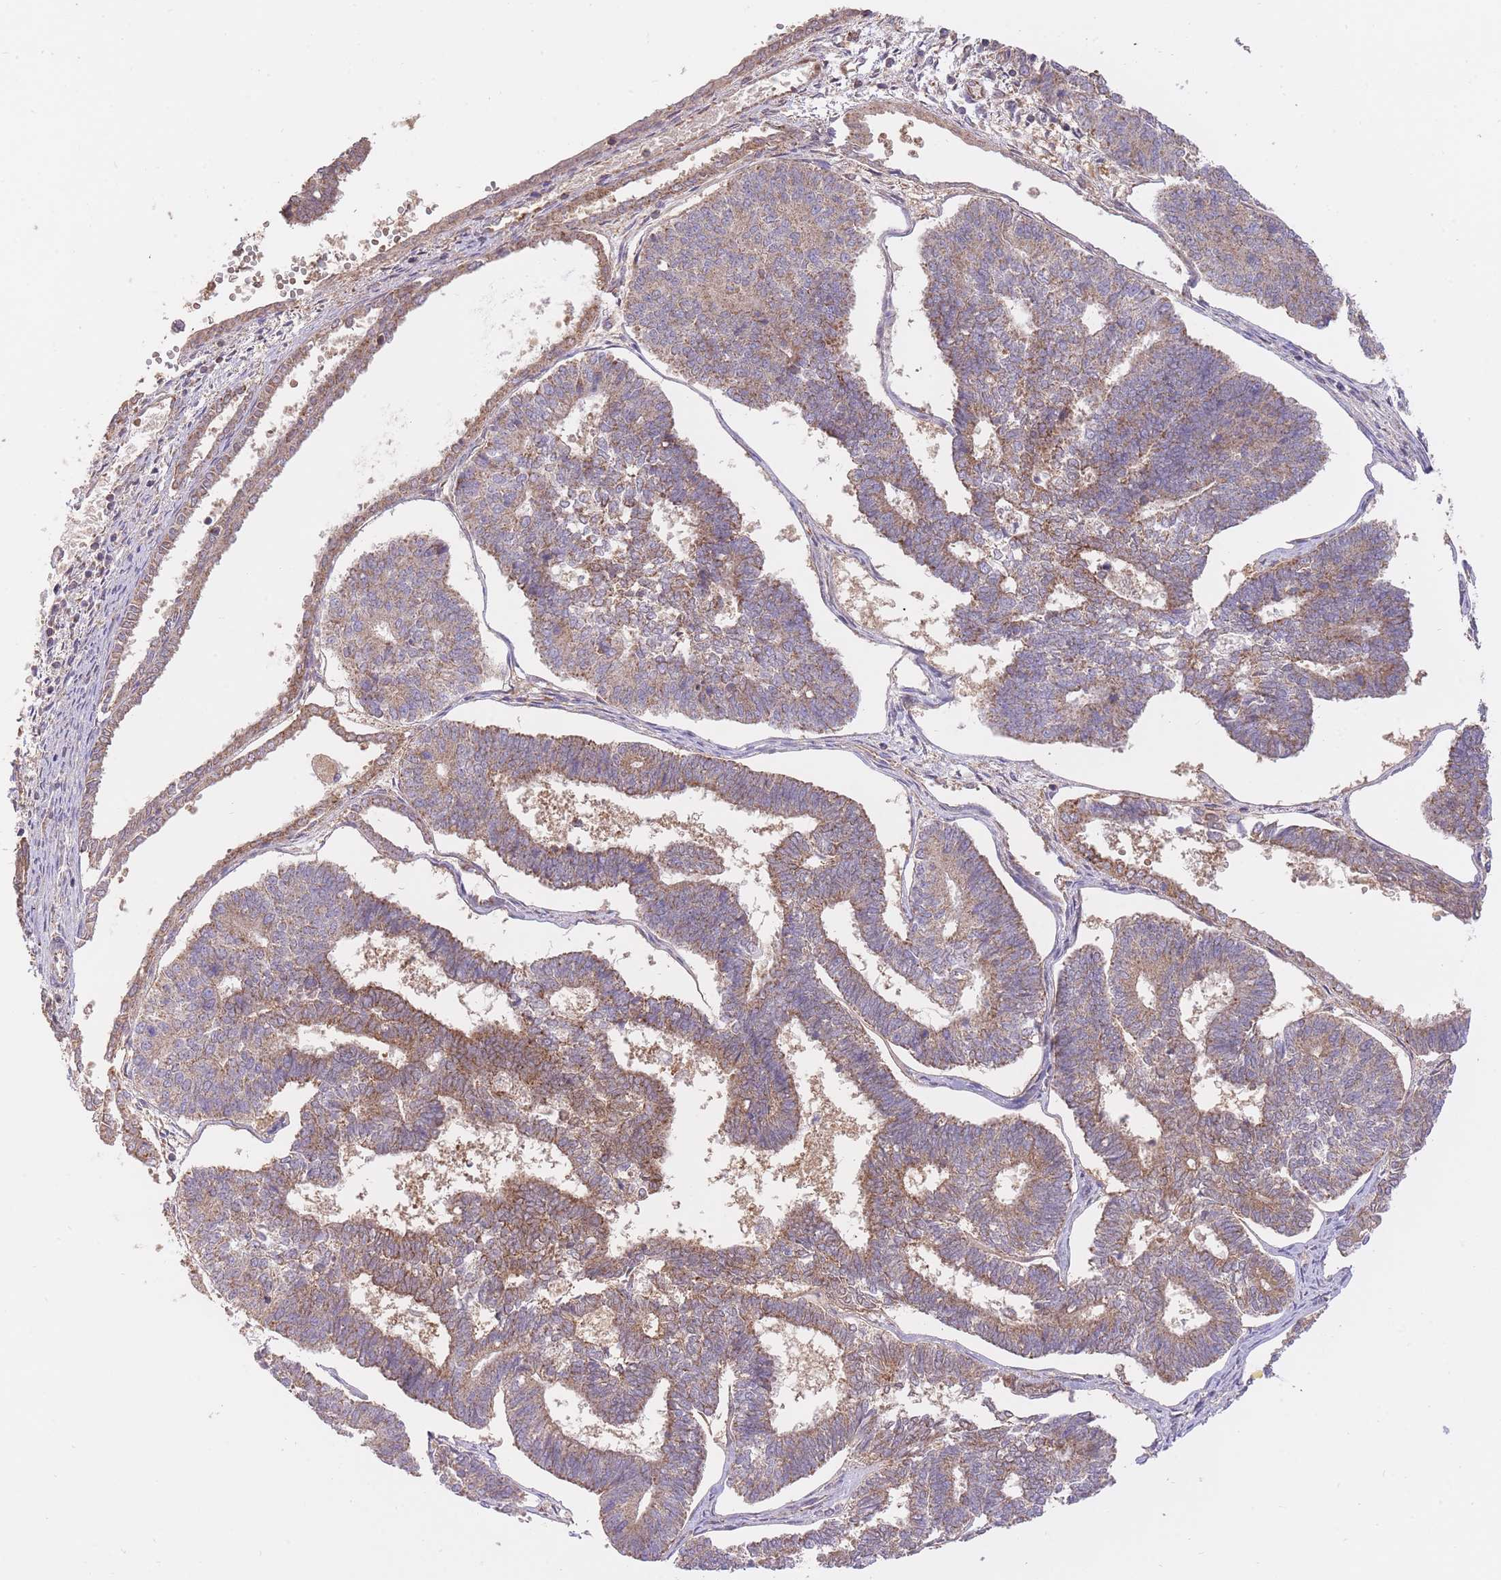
{"staining": {"intensity": "moderate", "quantity": ">75%", "location": "cytoplasmic/membranous"}, "tissue": "endometrial cancer", "cell_type": "Tumor cells", "image_type": "cancer", "snomed": [{"axis": "morphology", "description": "Adenocarcinoma, NOS"}, {"axis": "topography", "description": "Endometrium"}], "caption": "DAB immunohistochemical staining of human adenocarcinoma (endometrial) demonstrates moderate cytoplasmic/membranous protein expression in about >75% of tumor cells.", "gene": "PREP", "patient": {"sex": "female", "age": 70}}